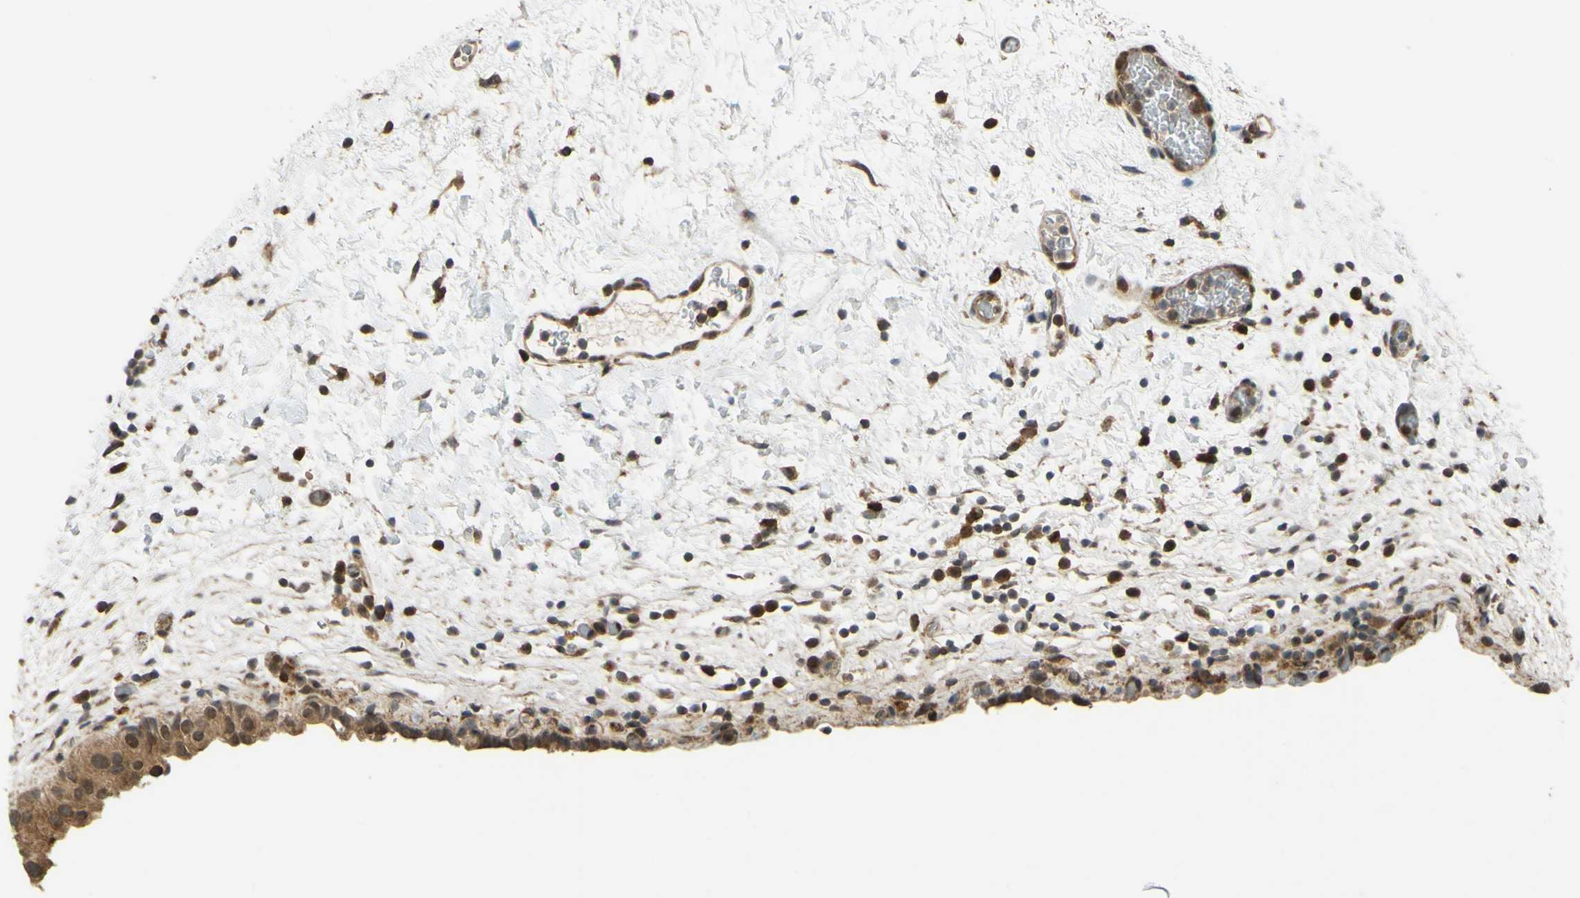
{"staining": {"intensity": "moderate", "quantity": ">75%", "location": "cytoplasmic/membranous"}, "tissue": "urinary bladder", "cell_type": "Urothelial cells", "image_type": "normal", "snomed": [{"axis": "morphology", "description": "Normal tissue, NOS"}, {"axis": "topography", "description": "Urinary bladder"}], "caption": "Moderate cytoplasmic/membranous positivity for a protein is identified in approximately >75% of urothelial cells of normal urinary bladder using immunohistochemistry.", "gene": "ABCC8", "patient": {"sex": "female", "age": 64}}